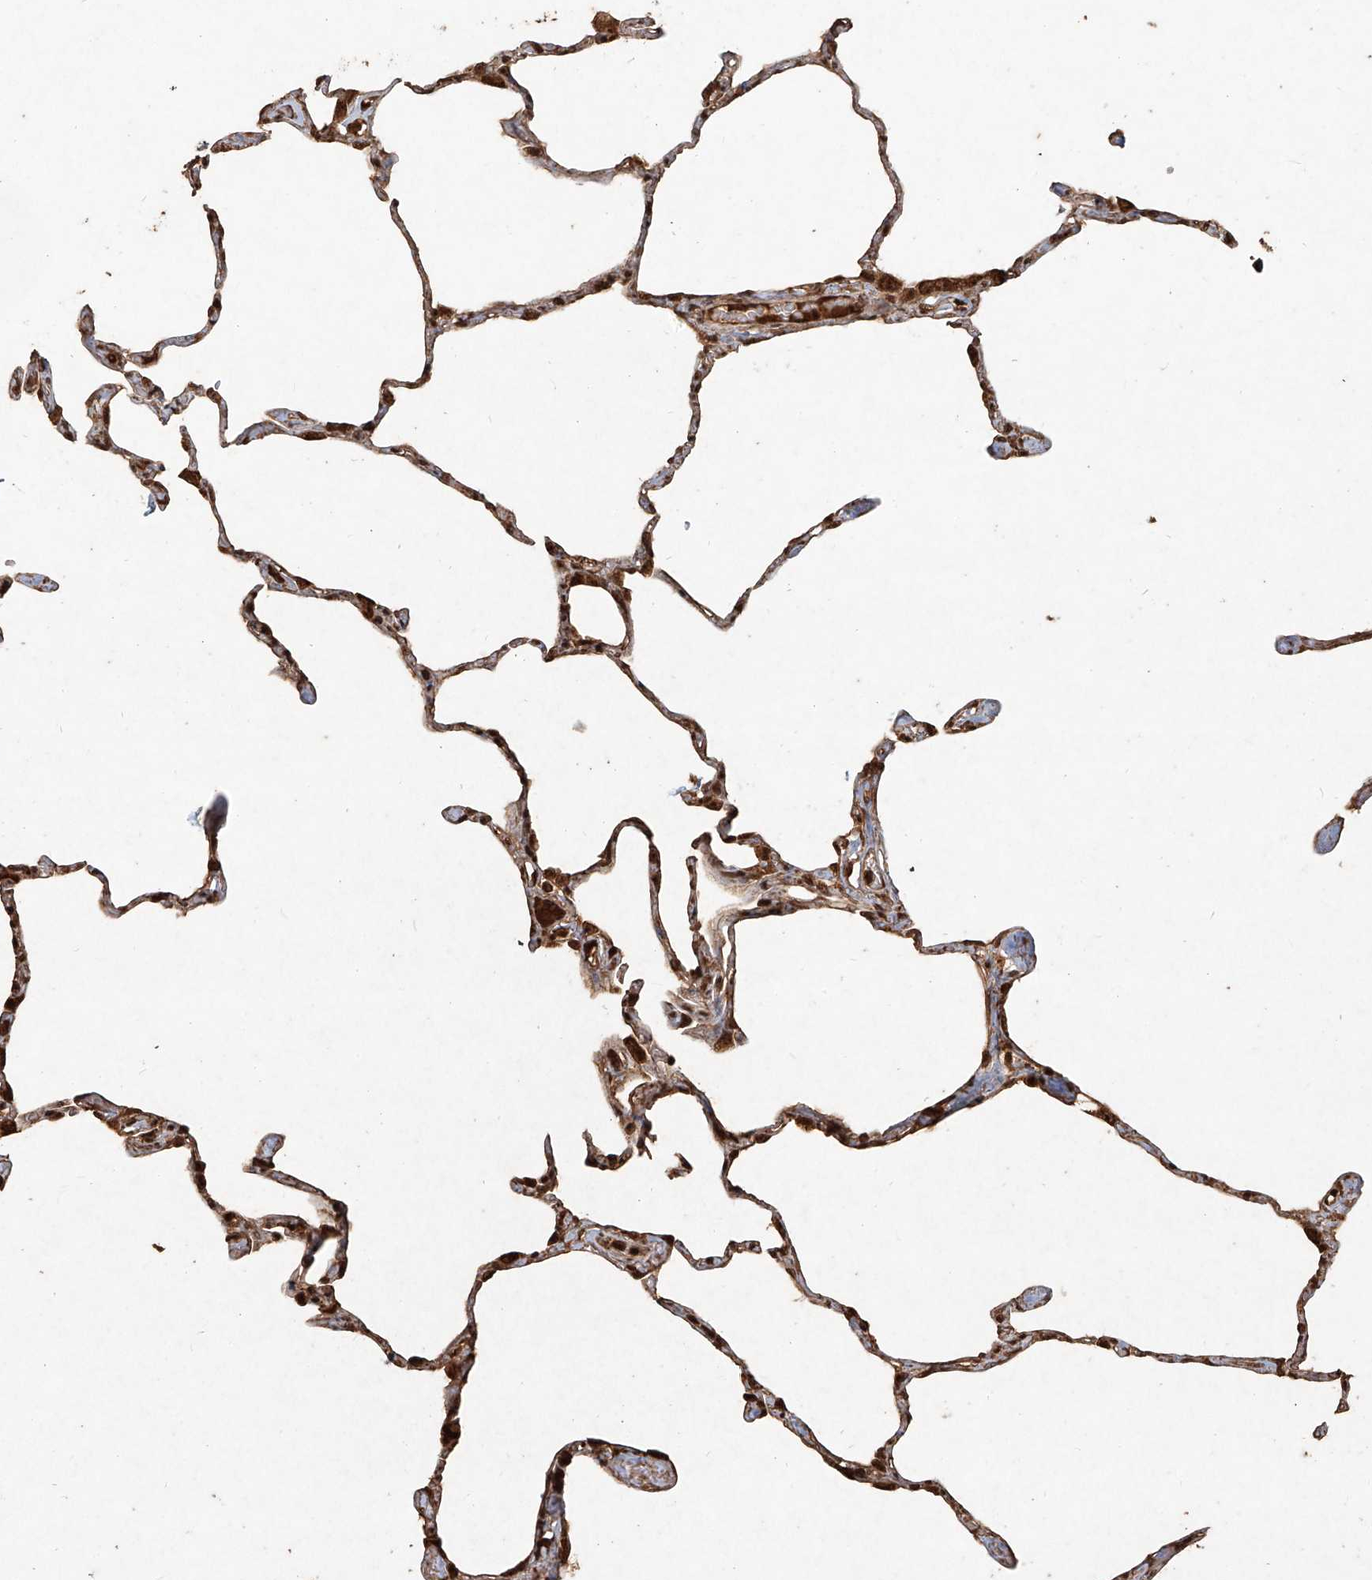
{"staining": {"intensity": "strong", "quantity": ">75%", "location": "nuclear"}, "tissue": "lung", "cell_type": "Alveolar cells", "image_type": "normal", "snomed": [{"axis": "morphology", "description": "Normal tissue, NOS"}, {"axis": "topography", "description": "Lung"}], "caption": "A high-resolution image shows immunohistochemistry (IHC) staining of benign lung, which reveals strong nuclear positivity in approximately >75% of alveolar cells. Ihc stains the protein of interest in brown and the nuclei are stained blue.", "gene": "UBE2K", "patient": {"sex": "male", "age": 65}}